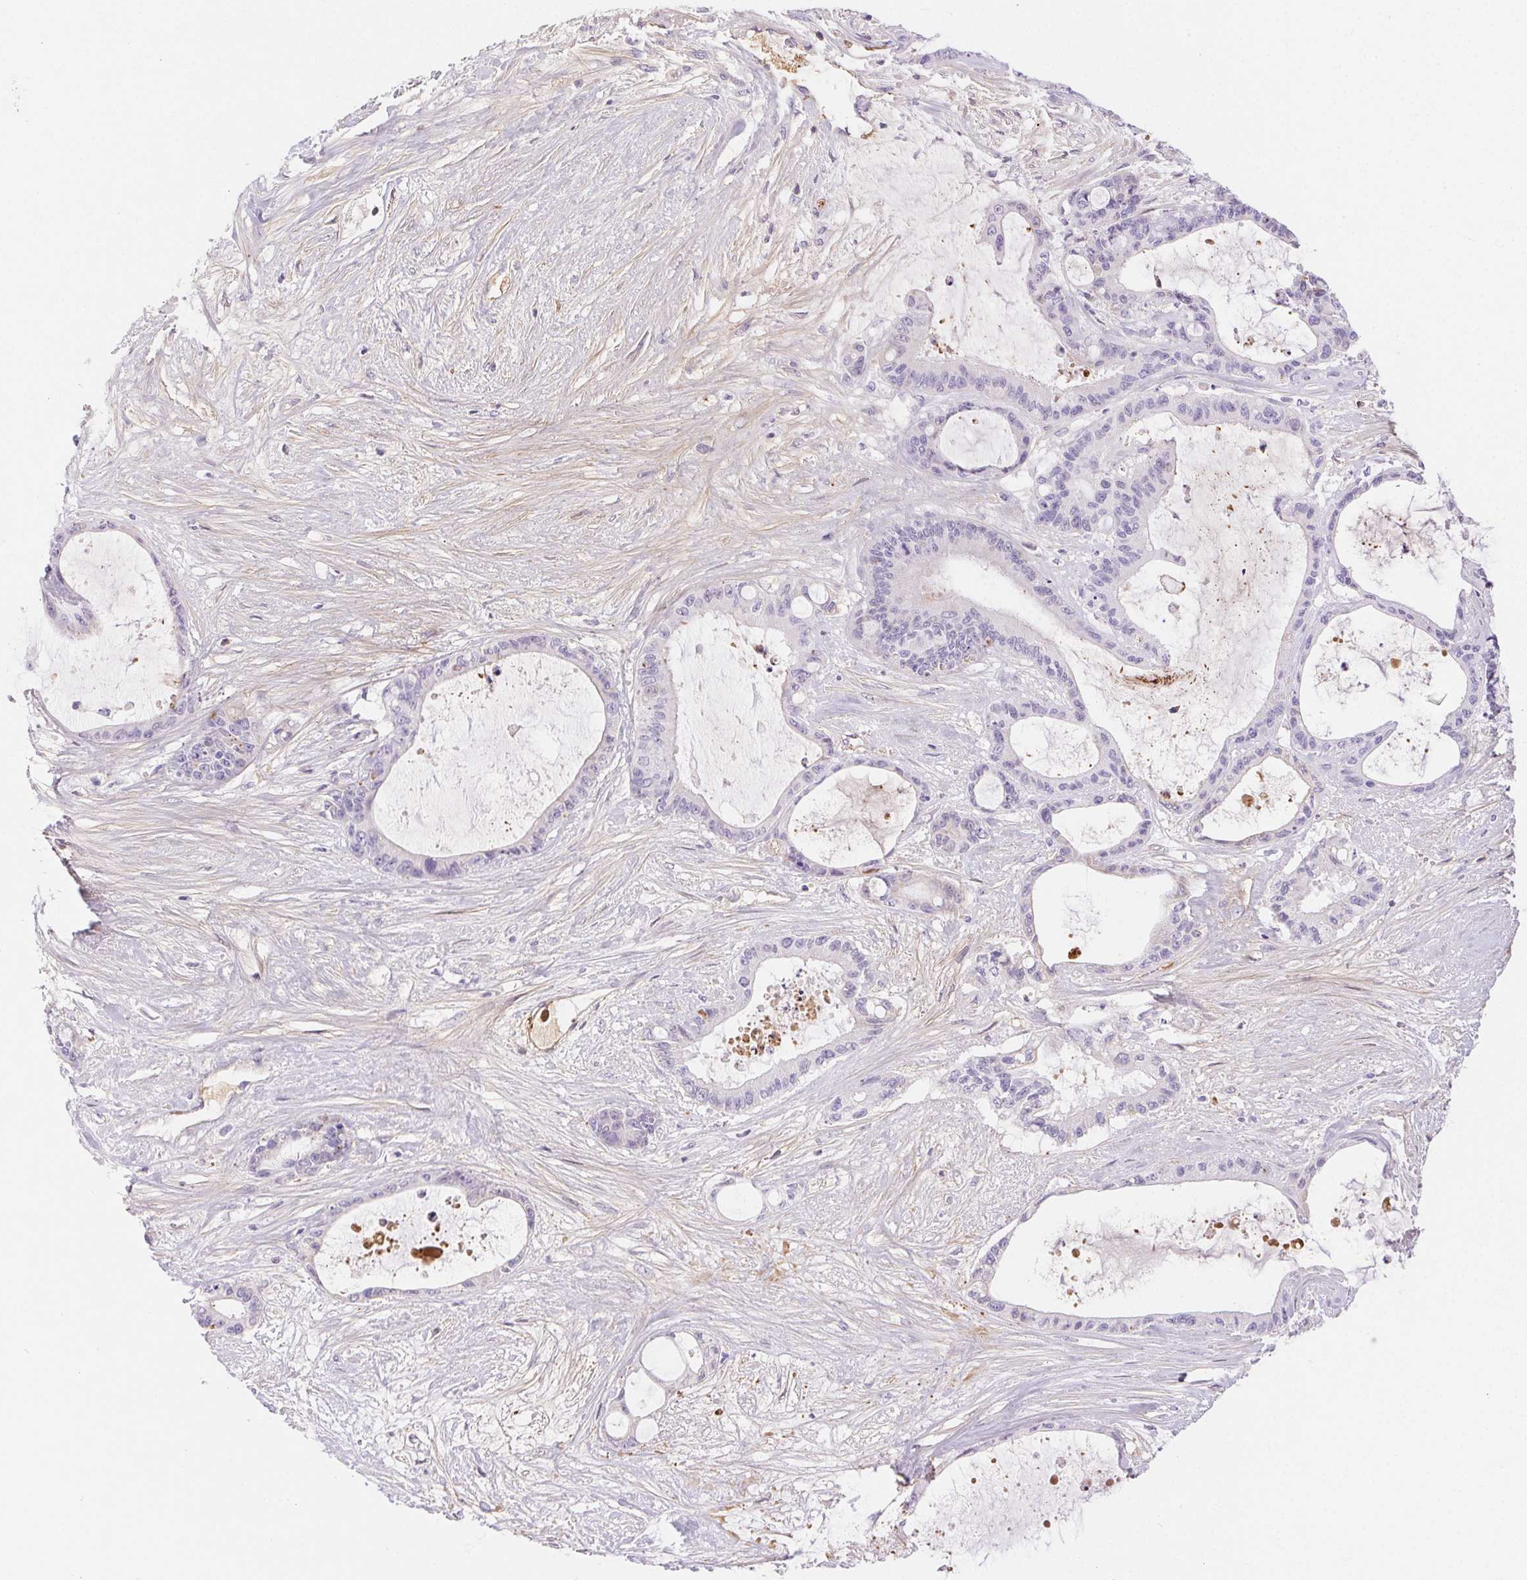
{"staining": {"intensity": "negative", "quantity": "none", "location": "none"}, "tissue": "liver cancer", "cell_type": "Tumor cells", "image_type": "cancer", "snomed": [{"axis": "morphology", "description": "Normal tissue, NOS"}, {"axis": "morphology", "description": "Cholangiocarcinoma"}, {"axis": "topography", "description": "Liver"}, {"axis": "topography", "description": "Peripheral nerve tissue"}], "caption": "Immunohistochemistry histopathology image of neoplastic tissue: human liver cholangiocarcinoma stained with DAB (3,3'-diaminobenzidine) demonstrates no significant protein staining in tumor cells. (DAB immunohistochemistry visualized using brightfield microscopy, high magnification).", "gene": "FGA", "patient": {"sex": "female", "age": 73}}